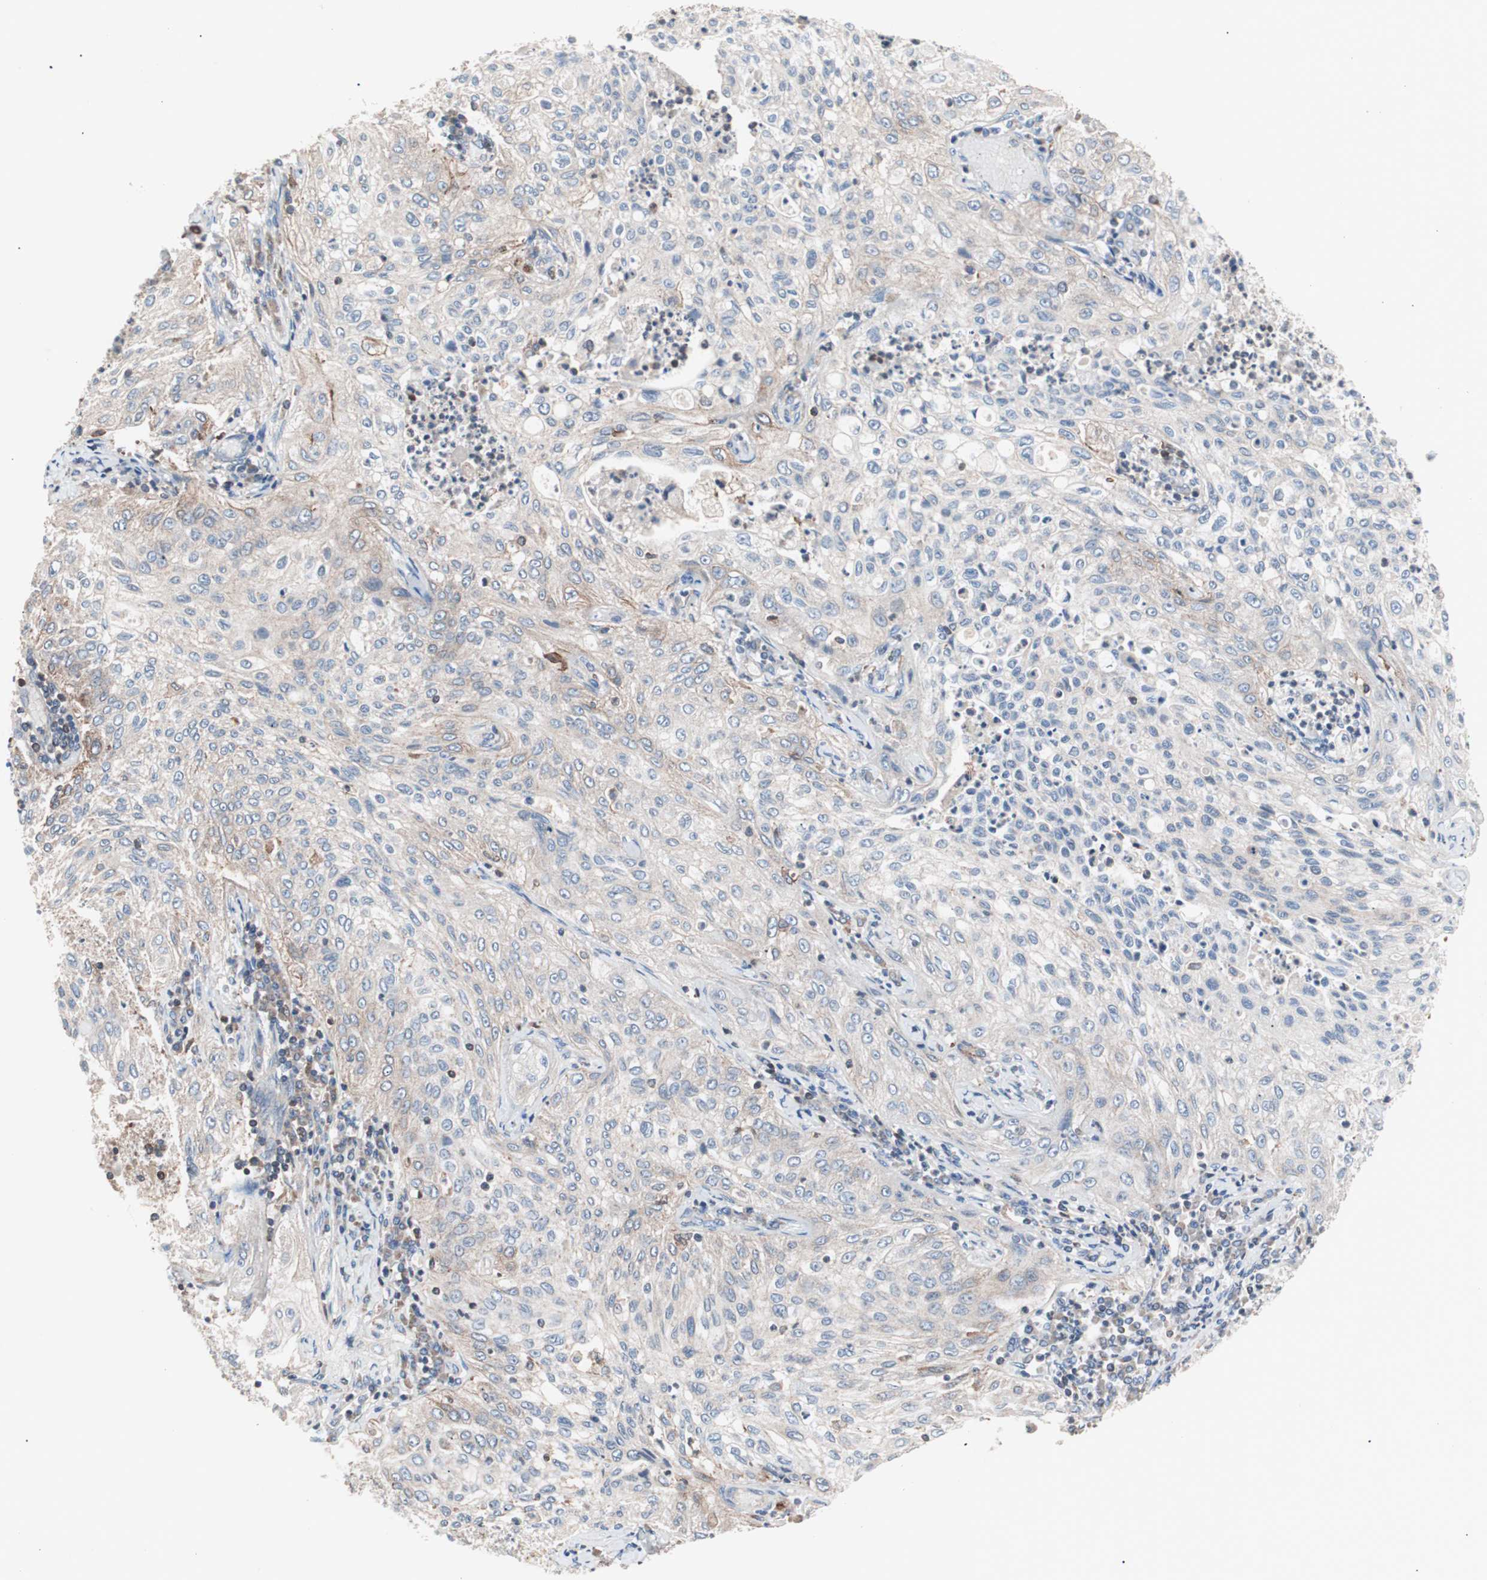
{"staining": {"intensity": "weak", "quantity": "25%-75%", "location": "cytoplasmic/membranous"}, "tissue": "lung cancer", "cell_type": "Tumor cells", "image_type": "cancer", "snomed": [{"axis": "morphology", "description": "Inflammation, NOS"}, {"axis": "morphology", "description": "Squamous cell carcinoma, NOS"}, {"axis": "topography", "description": "Lymph node"}, {"axis": "topography", "description": "Soft tissue"}, {"axis": "topography", "description": "Lung"}], "caption": "There is low levels of weak cytoplasmic/membranous positivity in tumor cells of lung cancer (squamous cell carcinoma), as demonstrated by immunohistochemical staining (brown color).", "gene": "PIK3R1", "patient": {"sex": "male", "age": 66}}